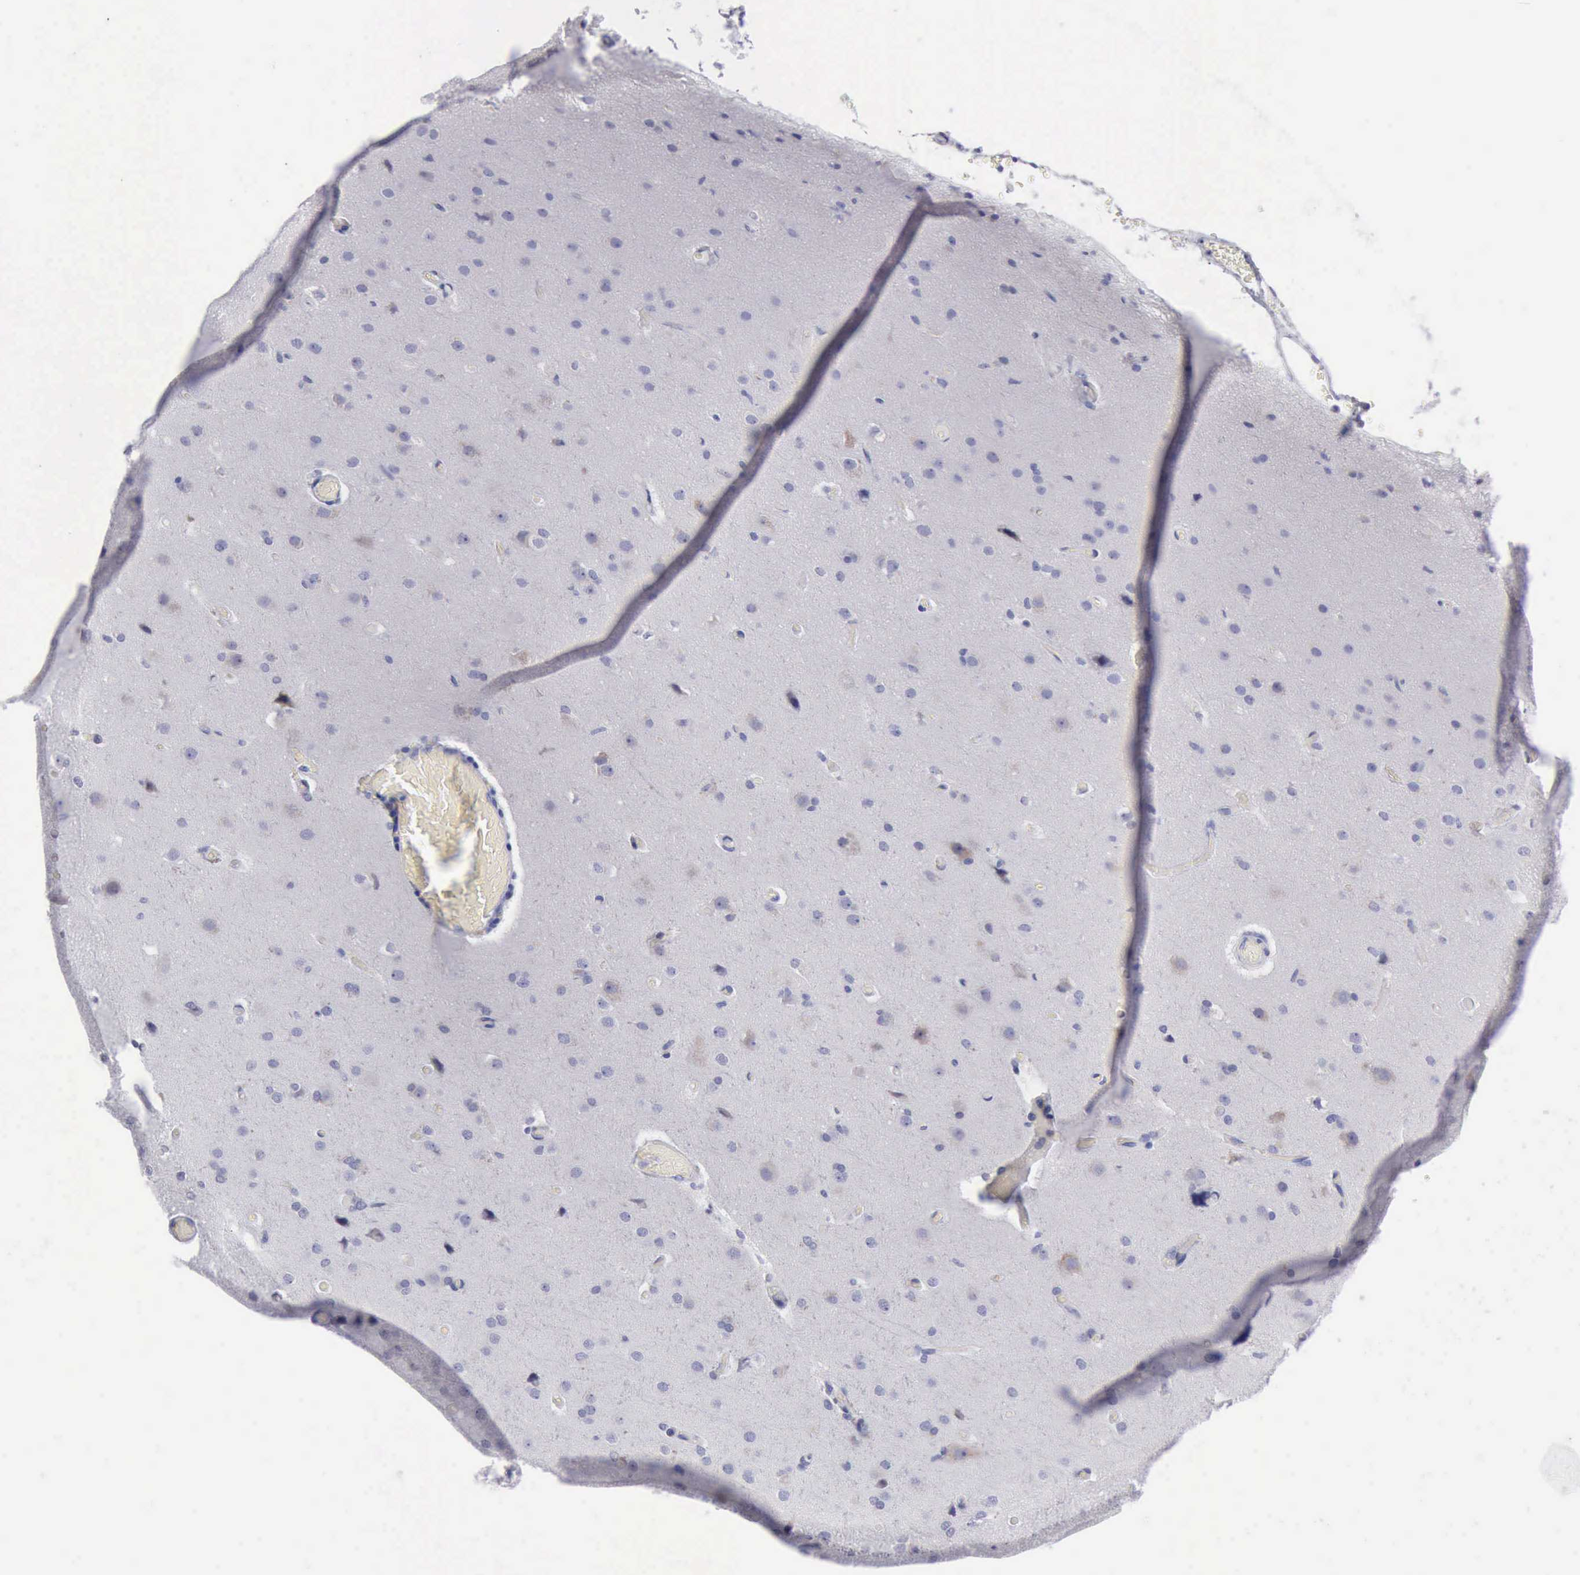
{"staining": {"intensity": "negative", "quantity": "none", "location": "none"}, "tissue": "cerebral cortex", "cell_type": "Endothelial cells", "image_type": "normal", "snomed": [{"axis": "morphology", "description": "Normal tissue, NOS"}, {"axis": "morphology", "description": "Glioma, malignant, High grade"}, {"axis": "topography", "description": "Cerebral cortex"}], "caption": "The image displays no significant expression in endothelial cells of cerebral cortex. (IHC, brightfield microscopy, high magnification).", "gene": "ANGEL1", "patient": {"sex": "male", "age": 77}}